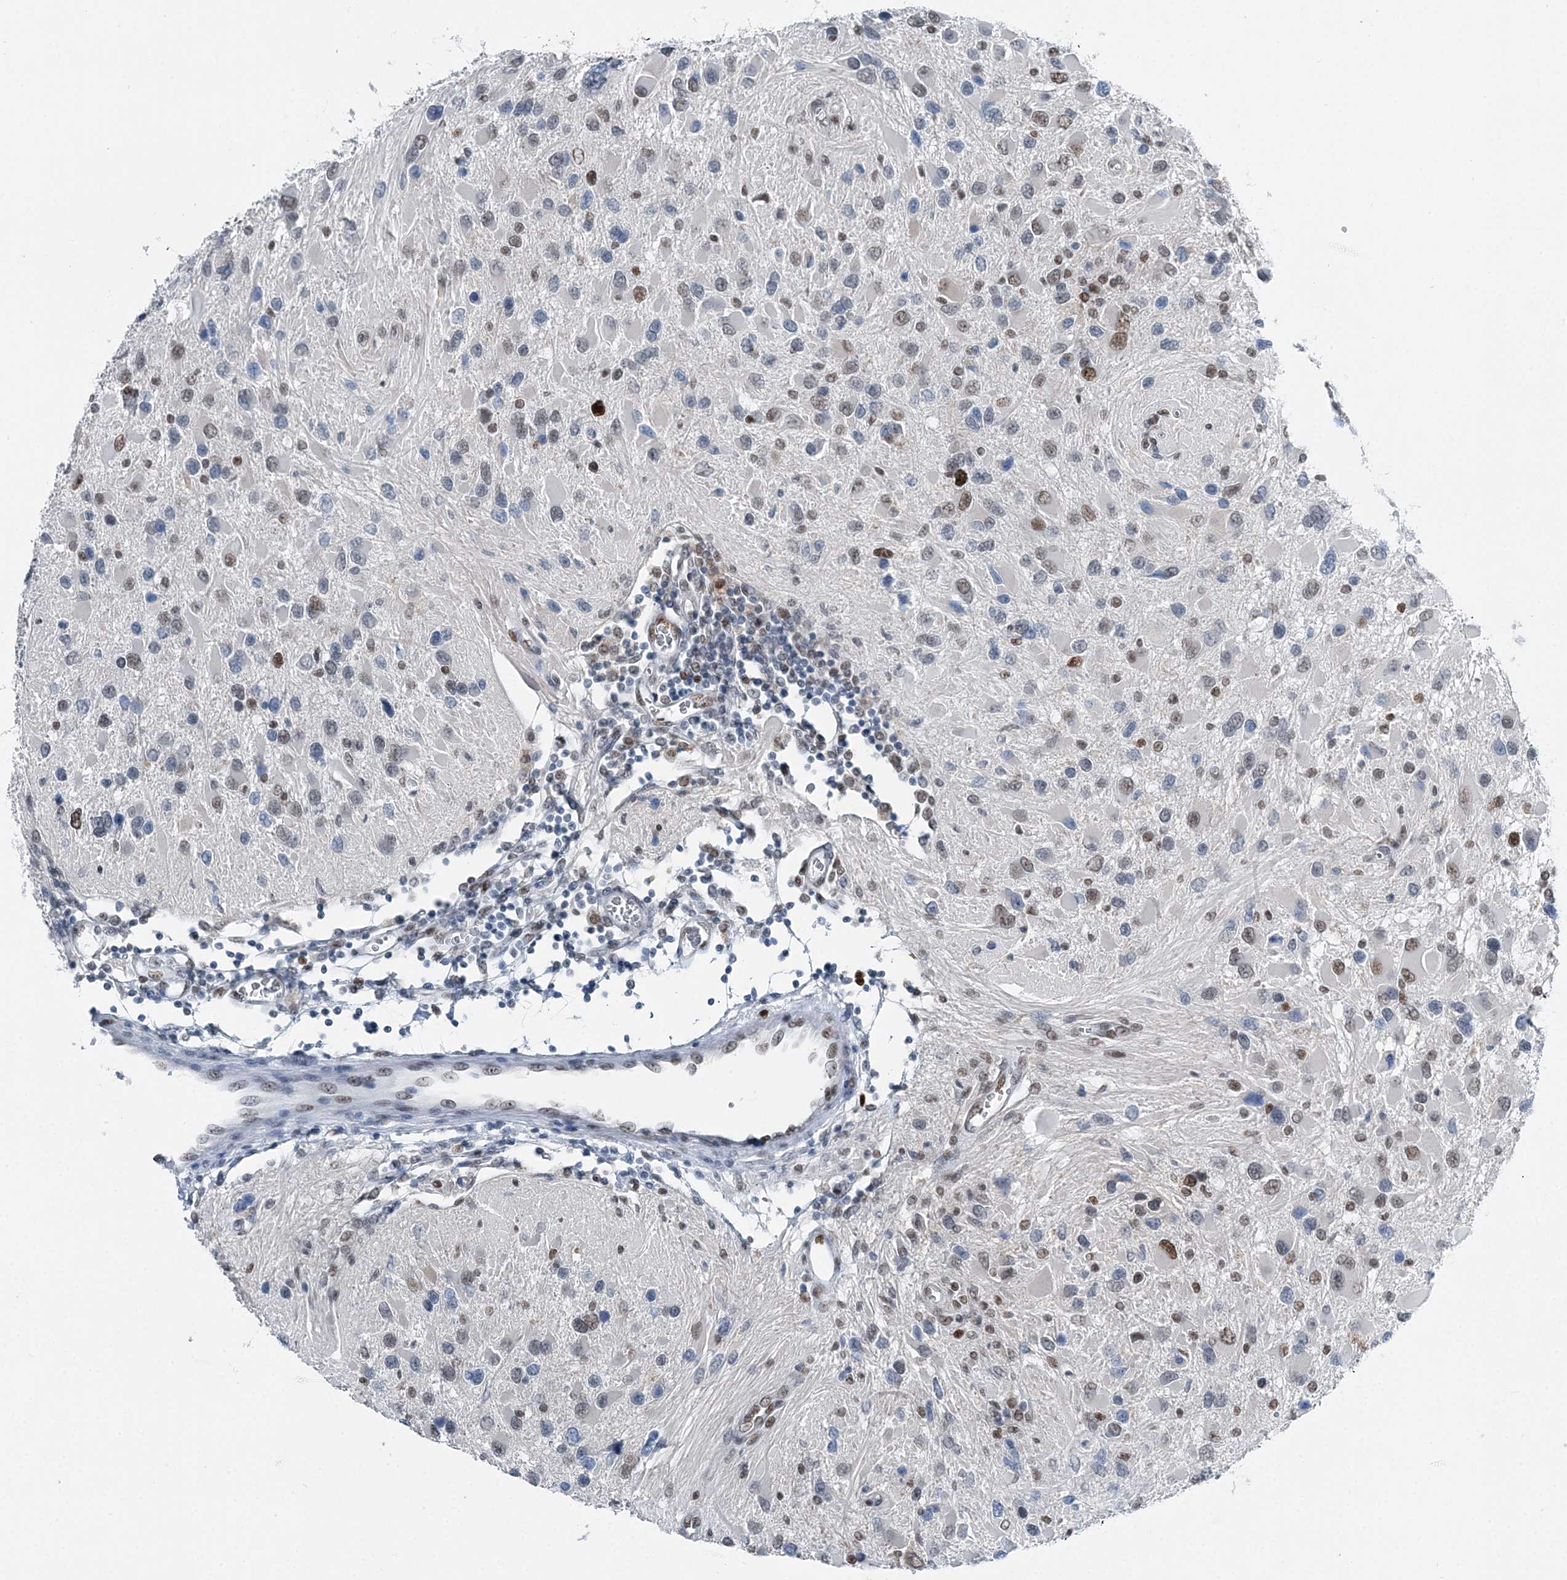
{"staining": {"intensity": "moderate", "quantity": "<25%", "location": "nuclear"}, "tissue": "glioma", "cell_type": "Tumor cells", "image_type": "cancer", "snomed": [{"axis": "morphology", "description": "Glioma, malignant, High grade"}, {"axis": "topography", "description": "Brain"}], "caption": "Glioma stained with a brown dye exhibits moderate nuclear positive positivity in about <25% of tumor cells.", "gene": "HAT1", "patient": {"sex": "male", "age": 53}}